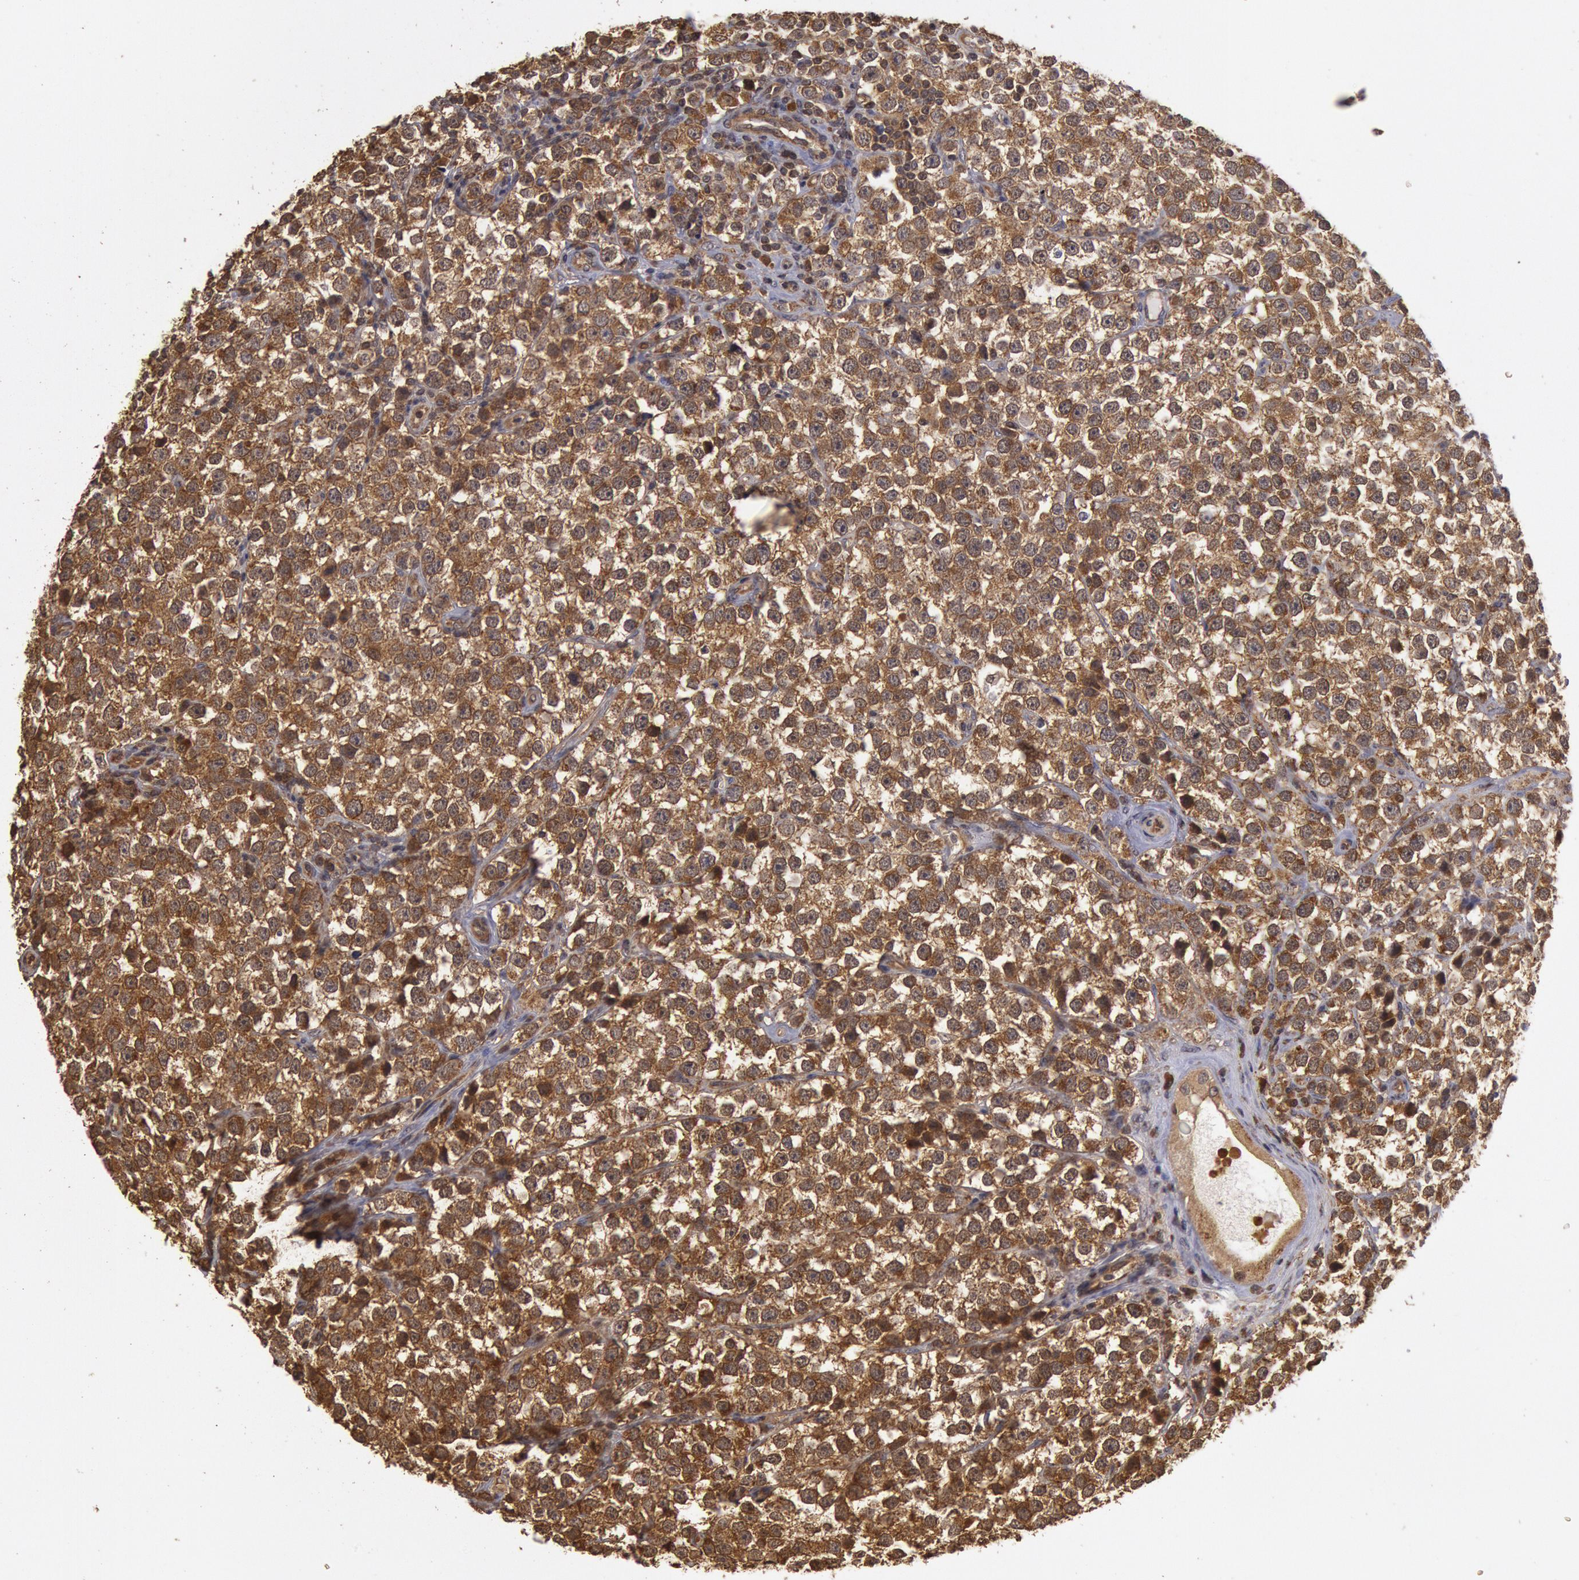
{"staining": {"intensity": "moderate", "quantity": ">75%", "location": "cytoplasmic/membranous"}, "tissue": "testis cancer", "cell_type": "Tumor cells", "image_type": "cancer", "snomed": [{"axis": "morphology", "description": "Seminoma, NOS"}, {"axis": "topography", "description": "Testis"}], "caption": "Tumor cells show medium levels of moderate cytoplasmic/membranous staining in about >75% of cells in human testis cancer (seminoma).", "gene": "USP14", "patient": {"sex": "male", "age": 25}}